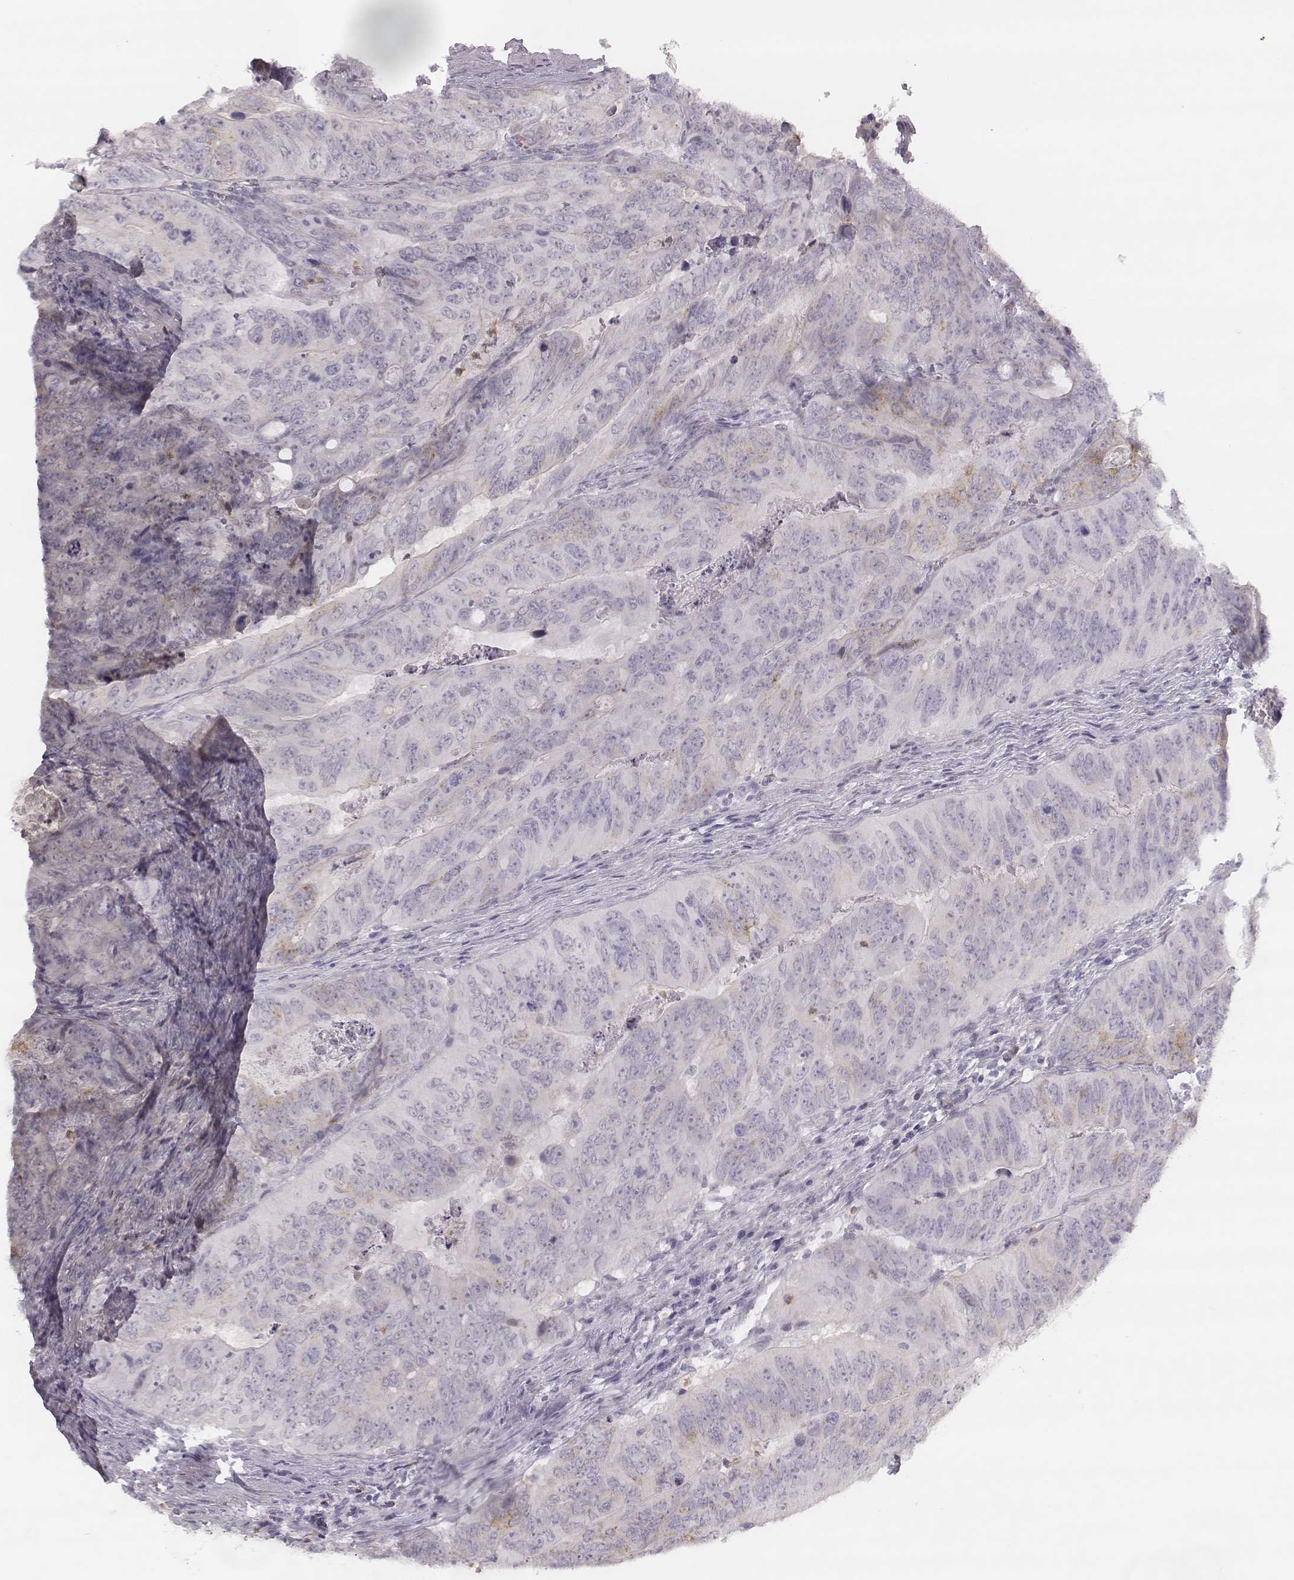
{"staining": {"intensity": "weak", "quantity": "<25%", "location": "cytoplasmic/membranous"}, "tissue": "colorectal cancer", "cell_type": "Tumor cells", "image_type": "cancer", "snomed": [{"axis": "morphology", "description": "Adenocarcinoma, NOS"}, {"axis": "topography", "description": "Colon"}], "caption": "This is a micrograph of IHC staining of adenocarcinoma (colorectal), which shows no positivity in tumor cells.", "gene": "KCNJ12", "patient": {"sex": "male", "age": 79}}